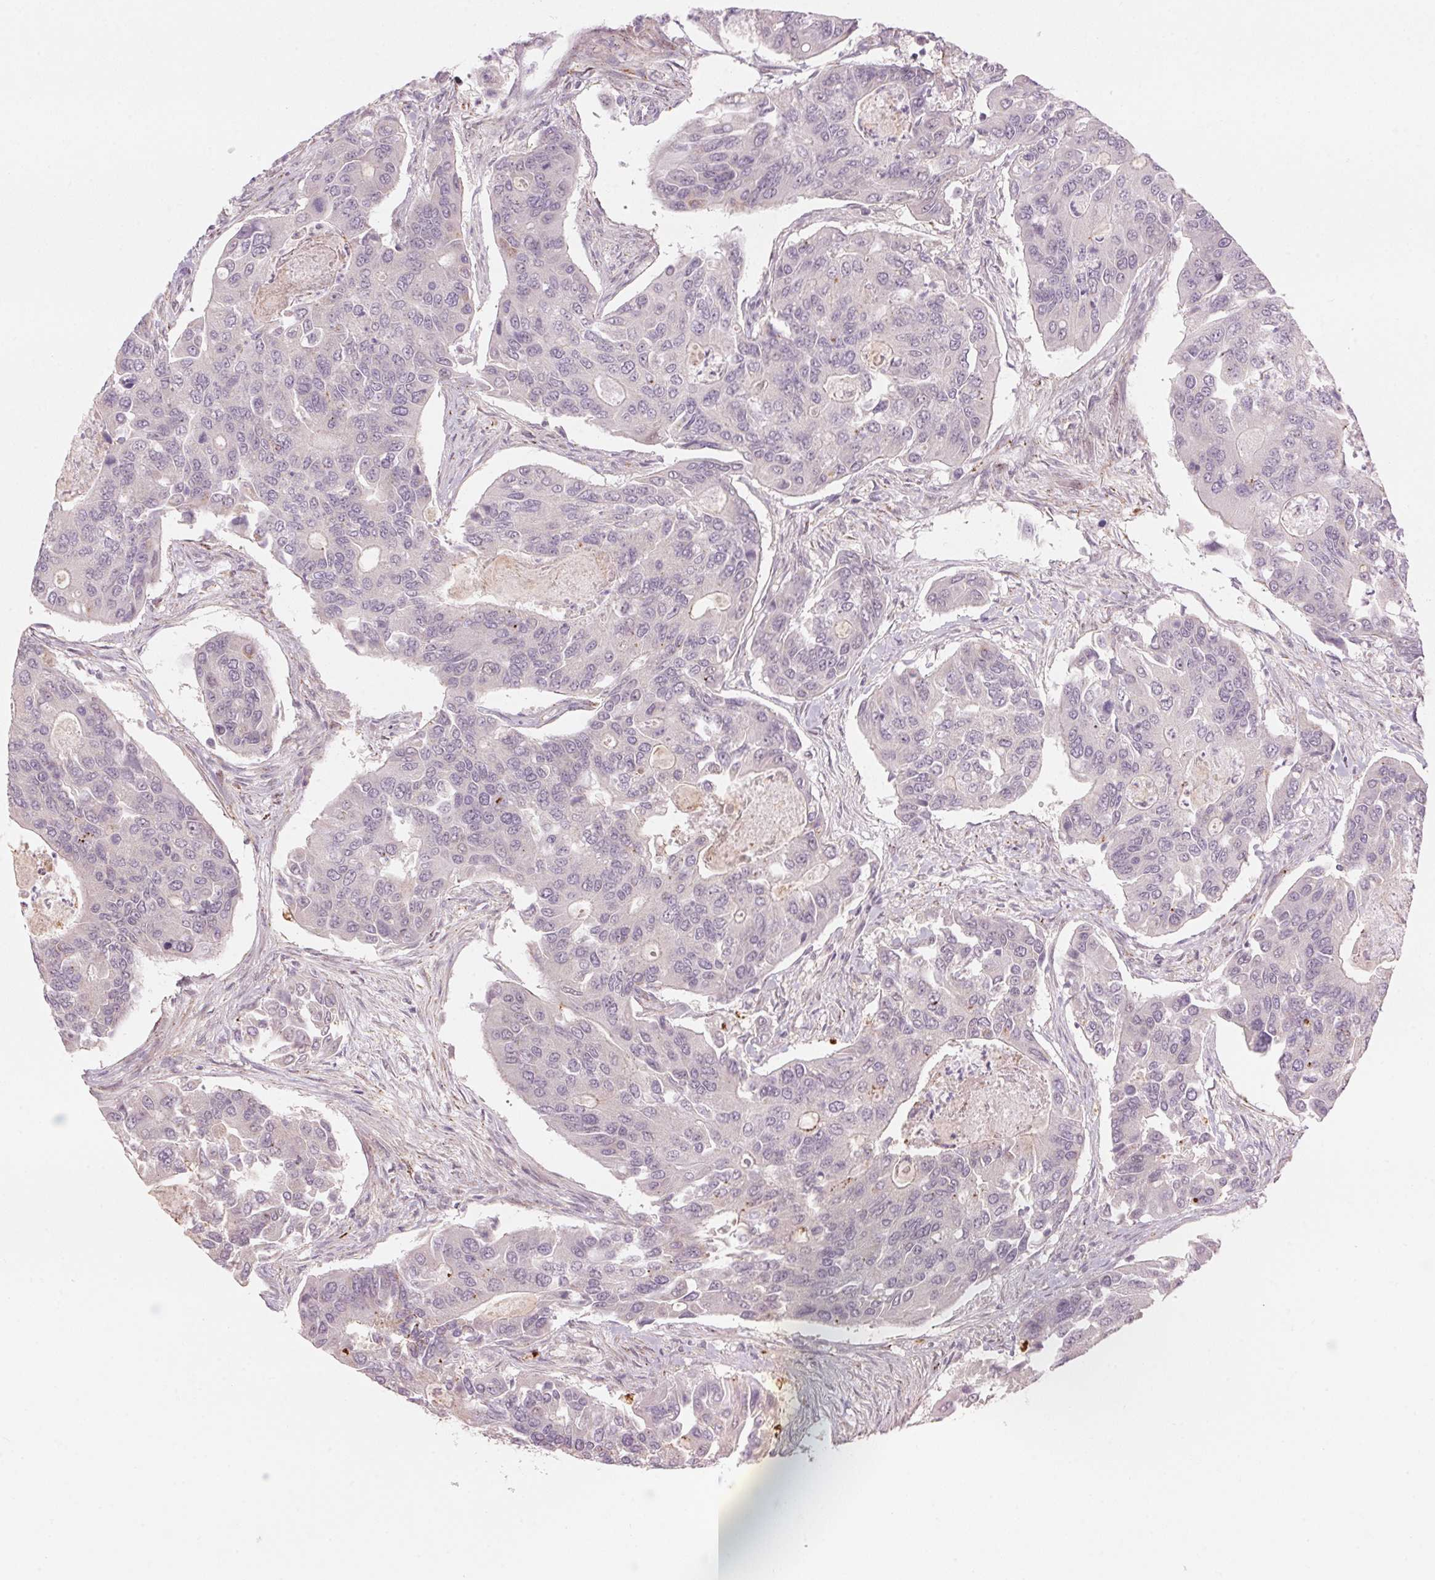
{"staining": {"intensity": "negative", "quantity": "none", "location": "none"}, "tissue": "colorectal cancer", "cell_type": "Tumor cells", "image_type": "cancer", "snomed": [{"axis": "morphology", "description": "Adenocarcinoma, NOS"}, {"axis": "topography", "description": "Colon"}], "caption": "Tumor cells show no significant protein expression in adenocarcinoma (colorectal).", "gene": "TMED6", "patient": {"sex": "female", "age": 67}}